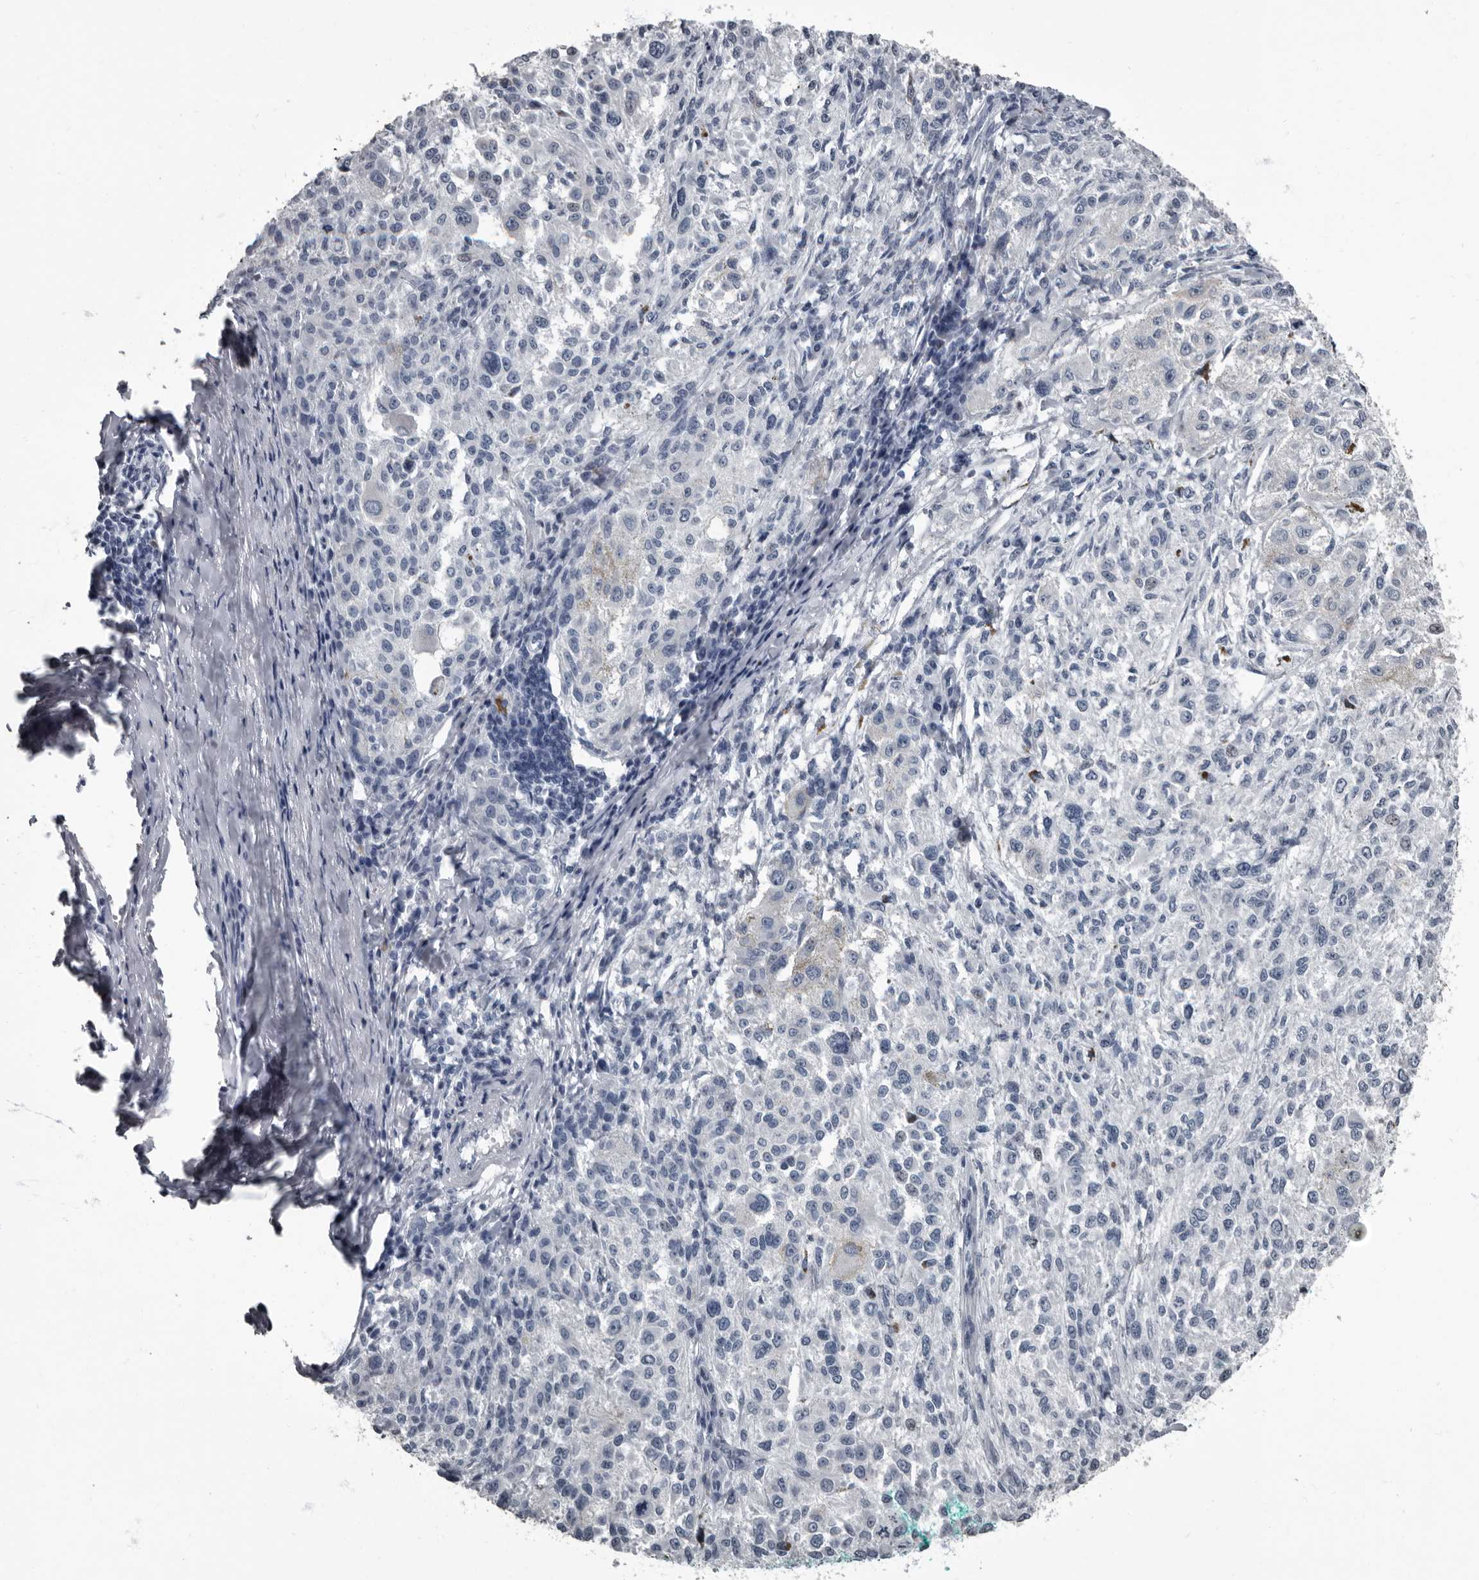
{"staining": {"intensity": "negative", "quantity": "none", "location": "none"}, "tissue": "melanoma", "cell_type": "Tumor cells", "image_type": "cancer", "snomed": [{"axis": "morphology", "description": "Necrosis, NOS"}, {"axis": "morphology", "description": "Malignant melanoma, NOS"}, {"axis": "topography", "description": "Skin"}], "caption": "The IHC photomicrograph has no significant expression in tumor cells of melanoma tissue.", "gene": "TPD52L1", "patient": {"sex": "female", "age": 87}}